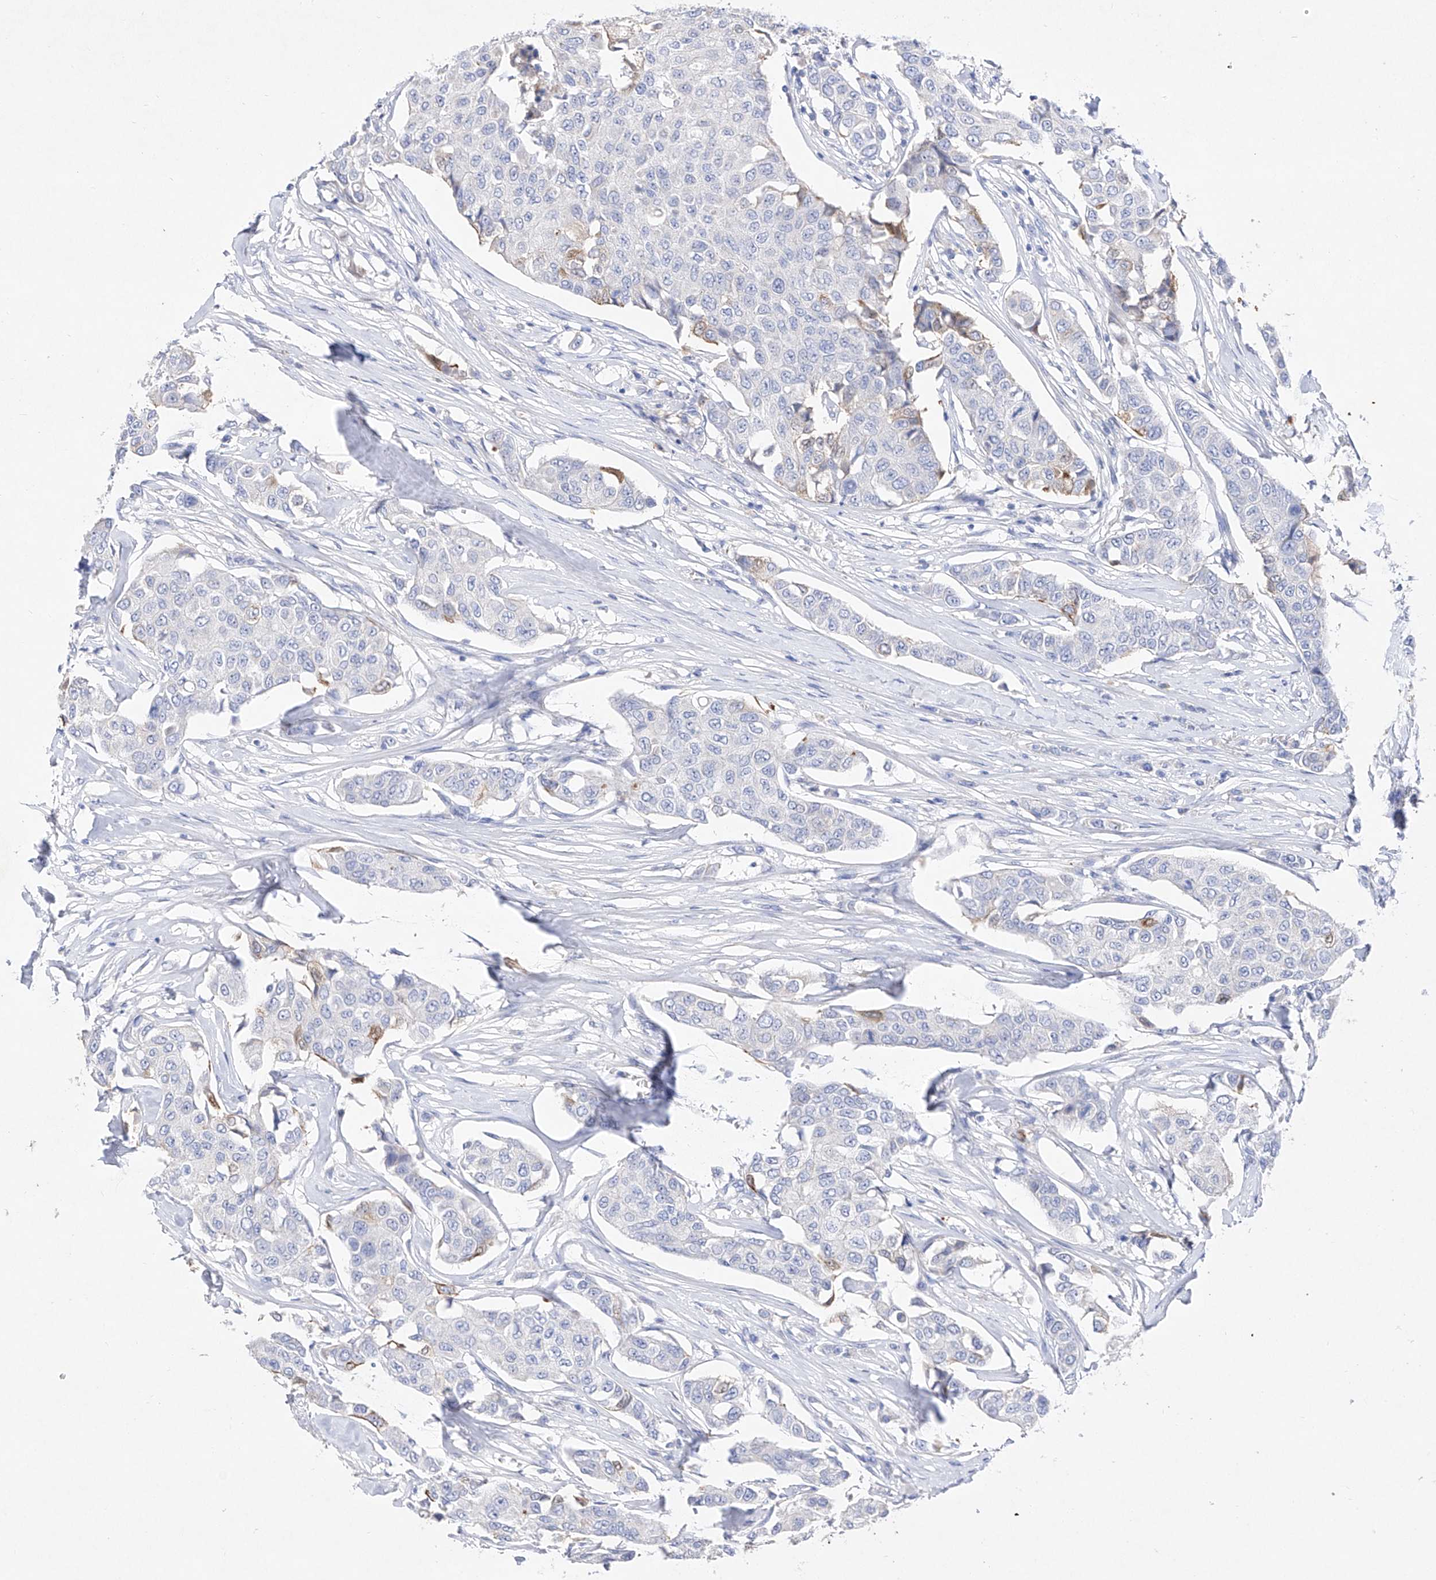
{"staining": {"intensity": "negative", "quantity": "none", "location": "none"}, "tissue": "breast cancer", "cell_type": "Tumor cells", "image_type": "cancer", "snomed": [{"axis": "morphology", "description": "Duct carcinoma"}, {"axis": "topography", "description": "Breast"}], "caption": "Immunohistochemistry (IHC) histopathology image of invasive ductal carcinoma (breast) stained for a protein (brown), which demonstrates no expression in tumor cells.", "gene": "TM7SF2", "patient": {"sex": "female", "age": 80}}